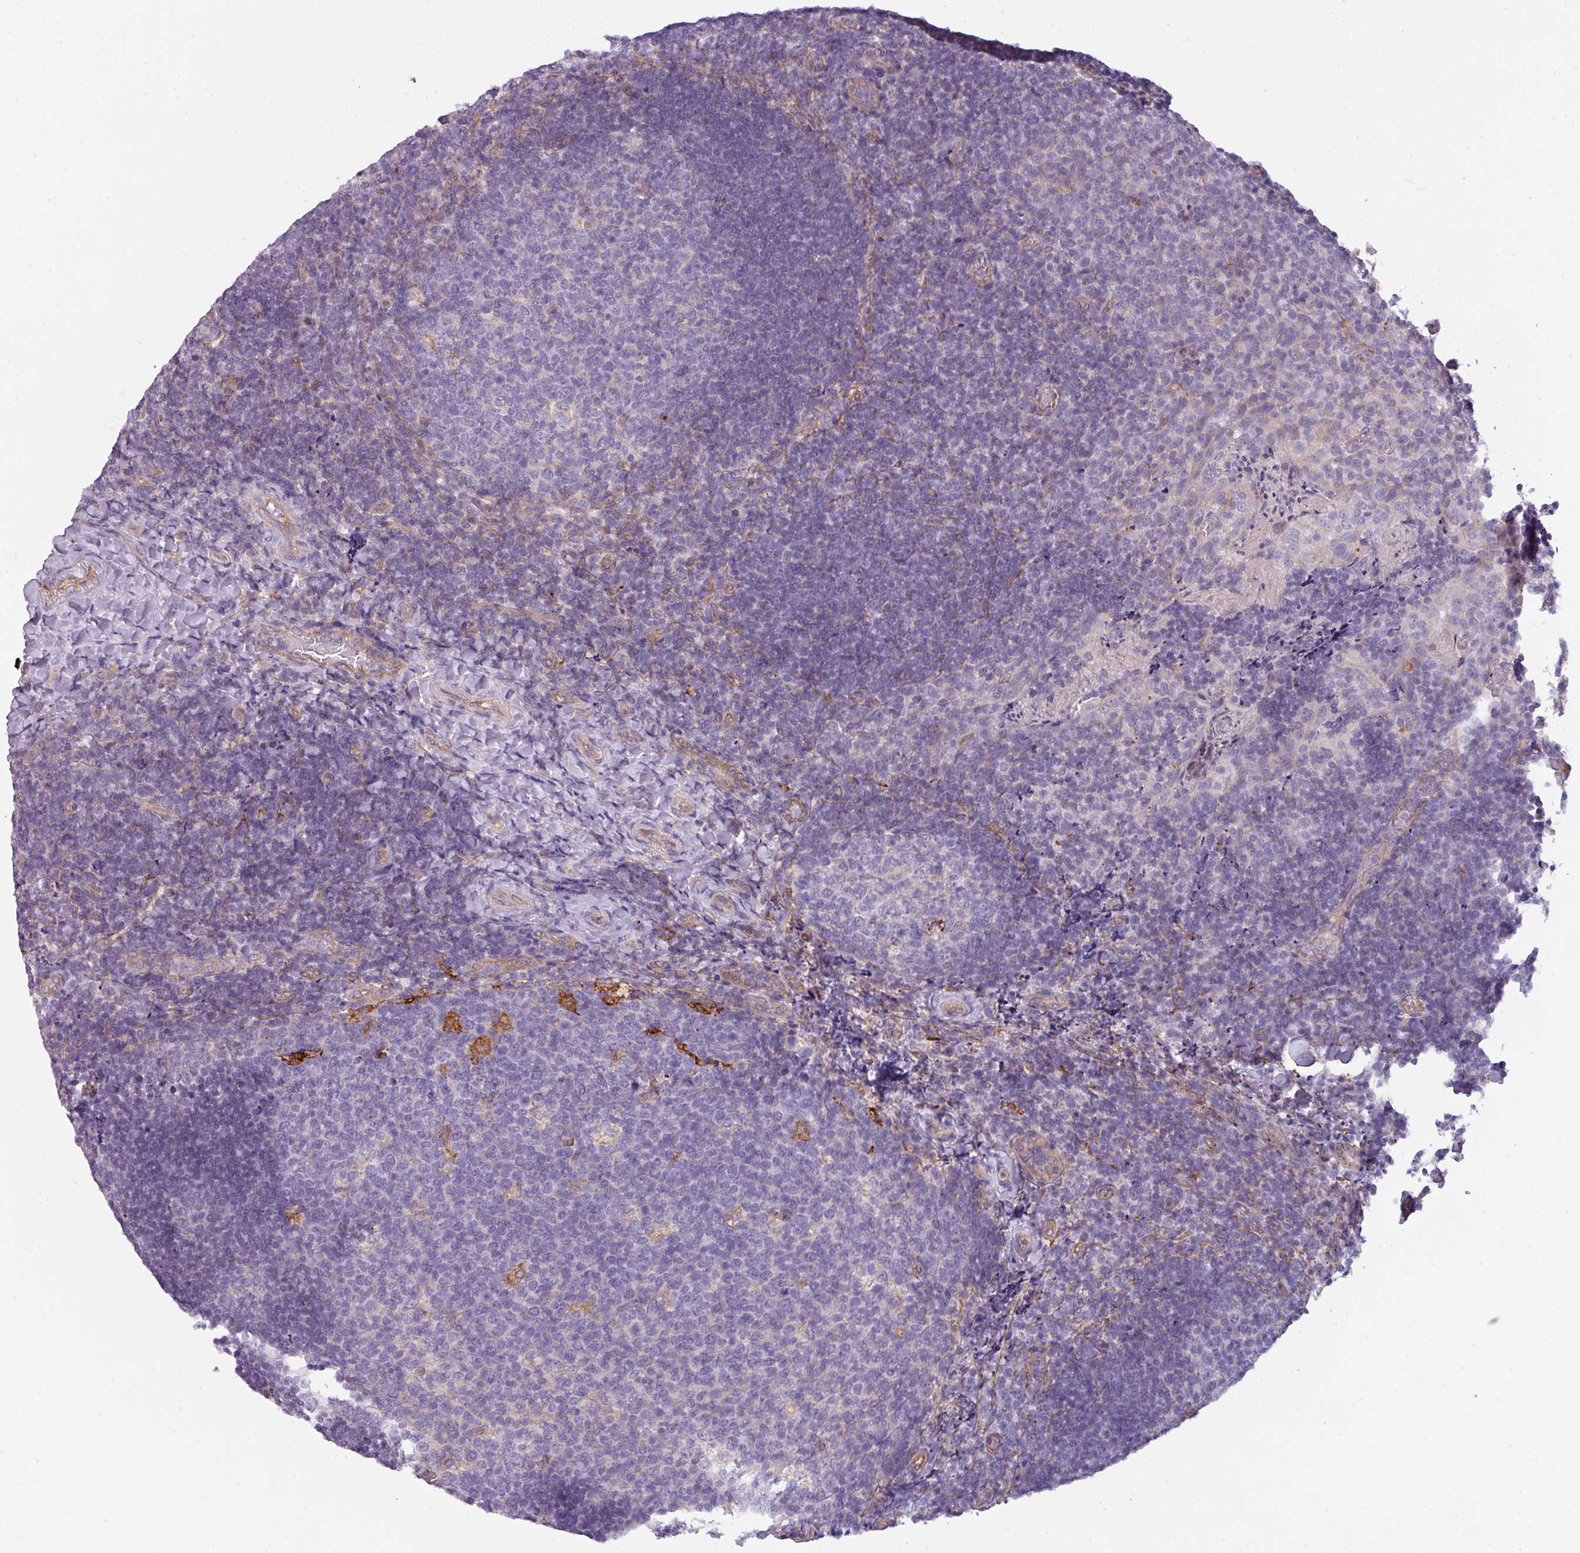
{"staining": {"intensity": "negative", "quantity": "none", "location": "none"}, "tissue": "tonsil", "cell_type": "Germinal center cells", "image_type": "normal", "snomed": [{"axis": "morphology", "description": "Normal tissue, NOS"}, {"axis": "topography", "description": "Tonsil"}], "caption": "This image is of benign tonsil stained with immunohistochemistry (IHC) to label a protein in brown with the nuclei are counter-stained blue. There is no positivity in germinal center cells. Brightfield microscopy of immunohistochemistry (IHC) stained with DAB (3,3'-diaminobenzidine) (brown) and hematoxylin (blue), captured at high magnification.", "gene": "BUD23", "patient": {"sex": "female", "age": 10}}